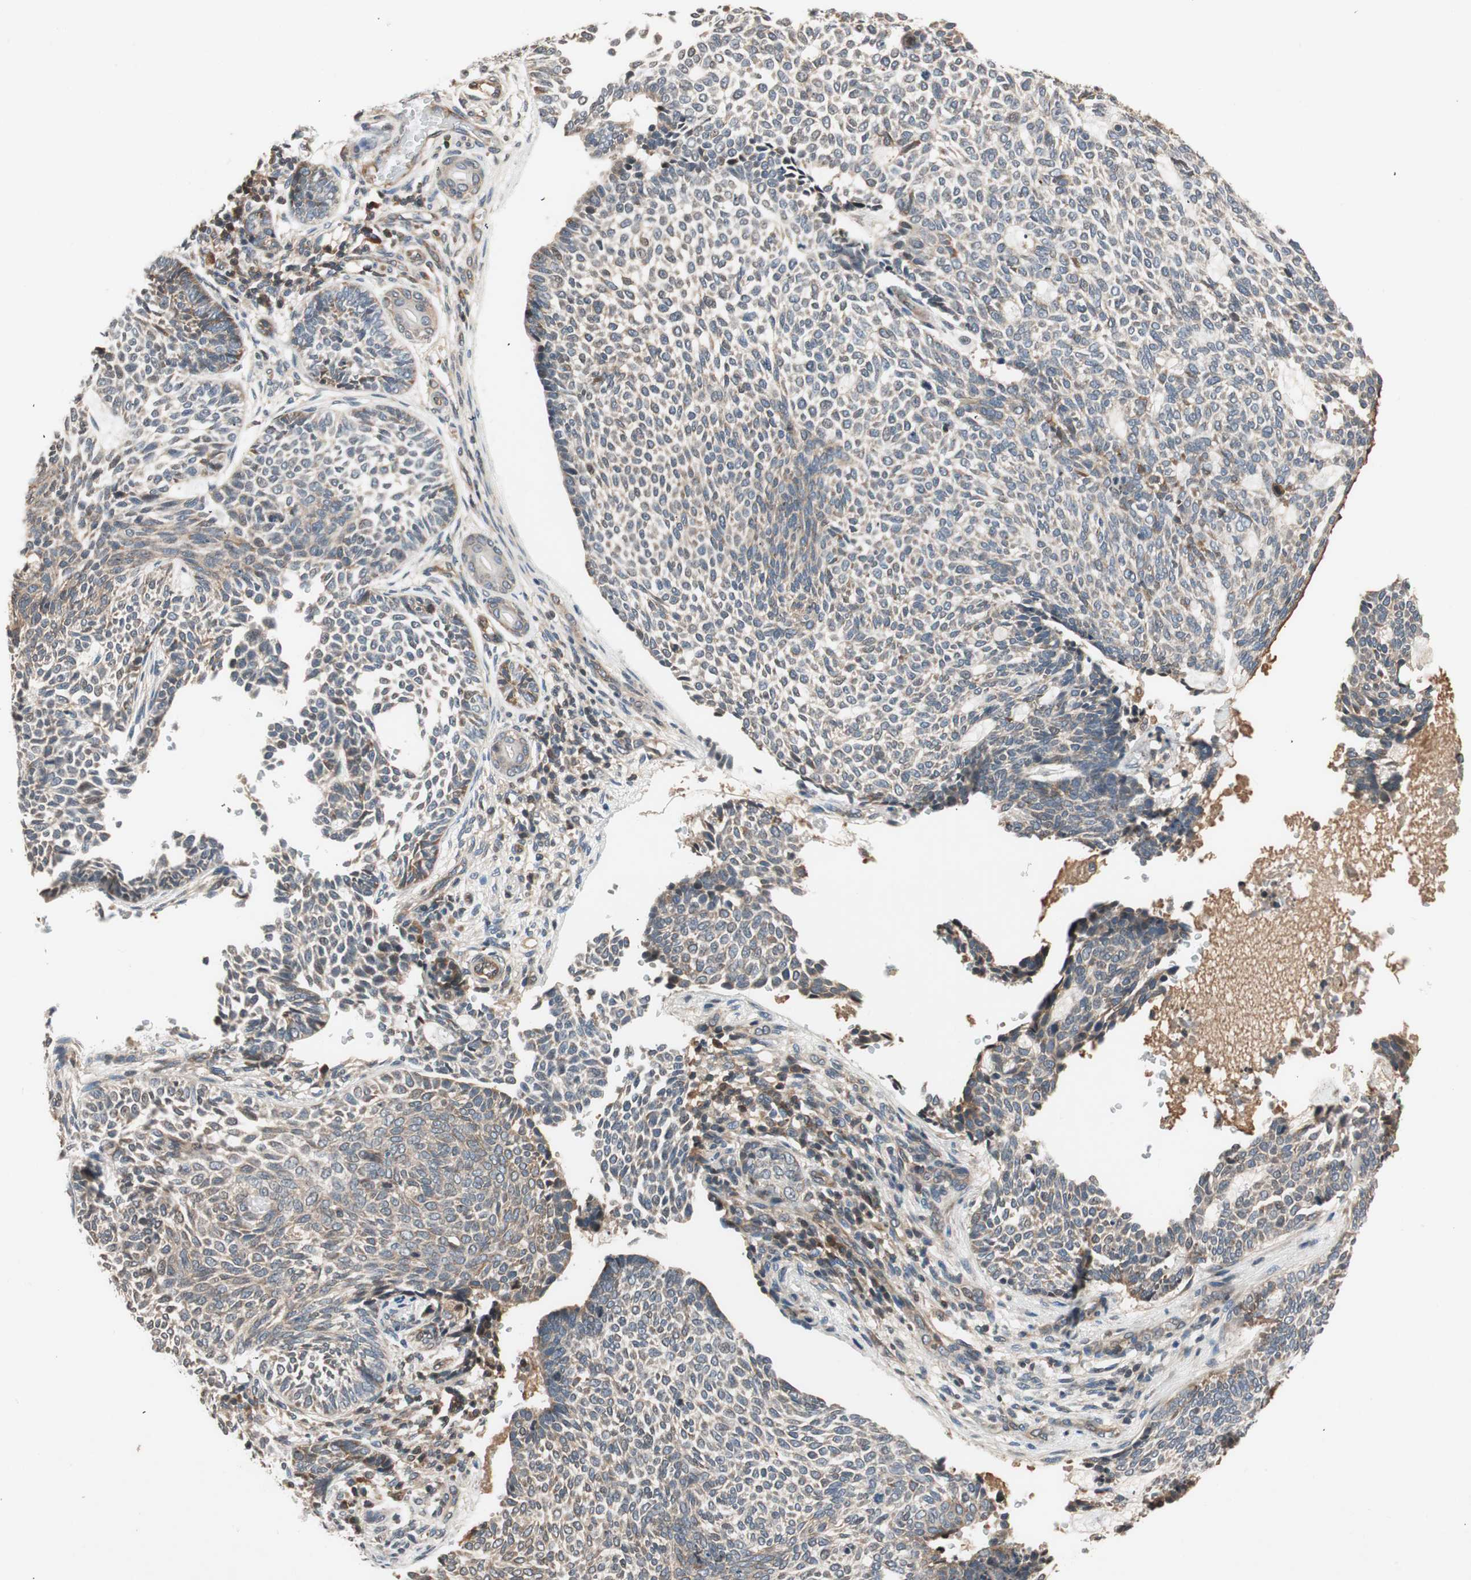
{"staining": {"intensity": "weak", "quantity": "25%-75%", "location": "cytoplasmic/membranous"}, "tissue": "skin cancer", "cell_type": "Tumor cells", "image_type": "cancer", "snomed": [{"axis": "morphology", "description": "Basal cell carcinoma"}, {"axis": "topography", "description": "Skin"}], "caption": "Immunohistochemistry (IHC) image of human skin cancer (basal cell carcinoma) stained for a protein (brown), which exhibits low levels of weak cytoplasmic/membranous expression in about 25%-75% of tumor cells.", "gene": "GCLM", "patient": {"sex": "male", "age": 87}}